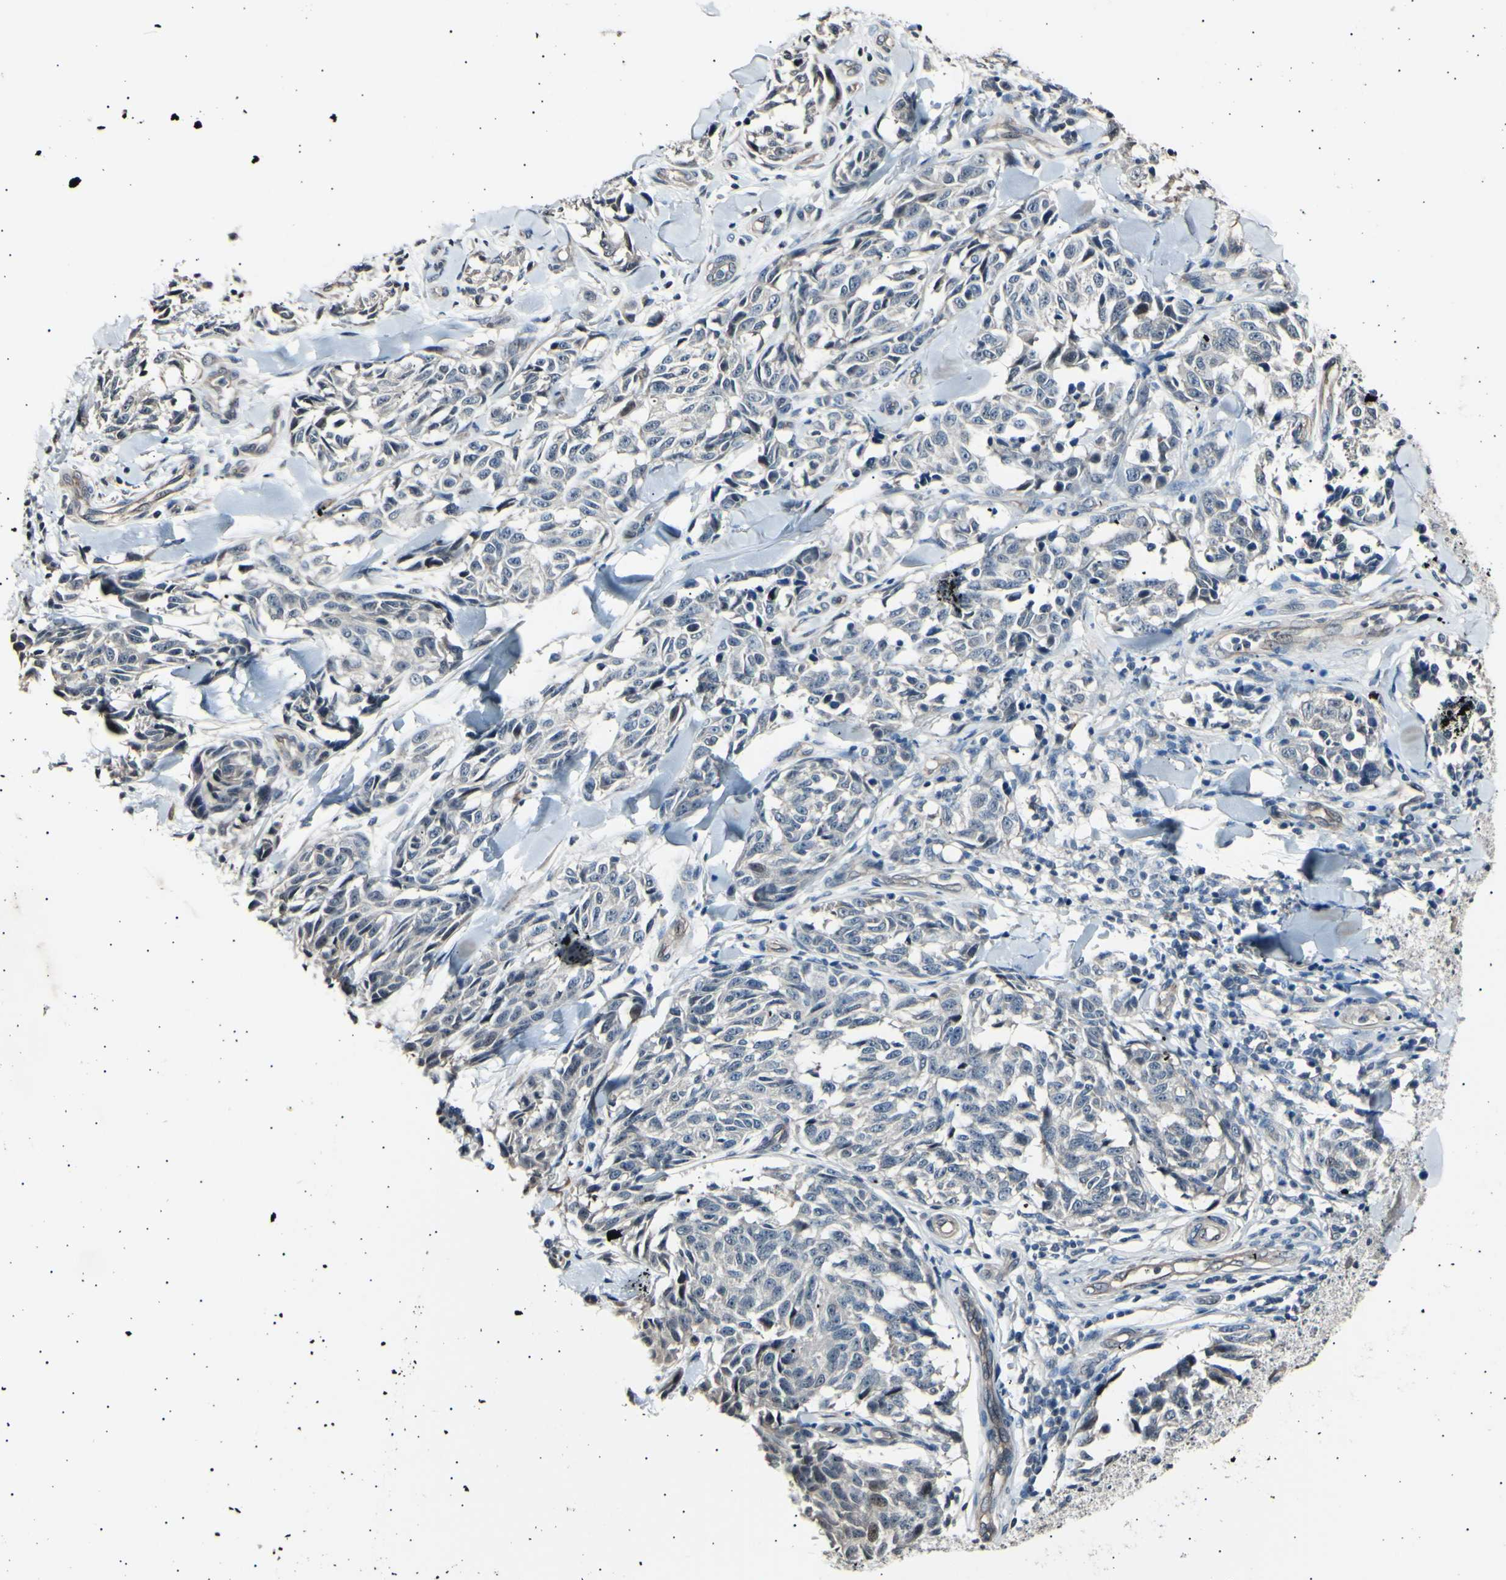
{"staining": {"intensity": "negative", "quantity": "none", "location": "none"}, "tissue": "melanoma", "cell_type": "Tumor cells", "image_type": "cancer", "snomed": [{"axis": "morphology", "description": "Malignant melanoma, NOS"}, {"axis": "topography", "description": "Skin"}], "caption": "A high-resolution photomicrograph shows IHC staining of malignant melanoma, which shows no significant positivity in tumor cells.", "gene": "AK1", "patient": {"sex": "female", "age": 64}}